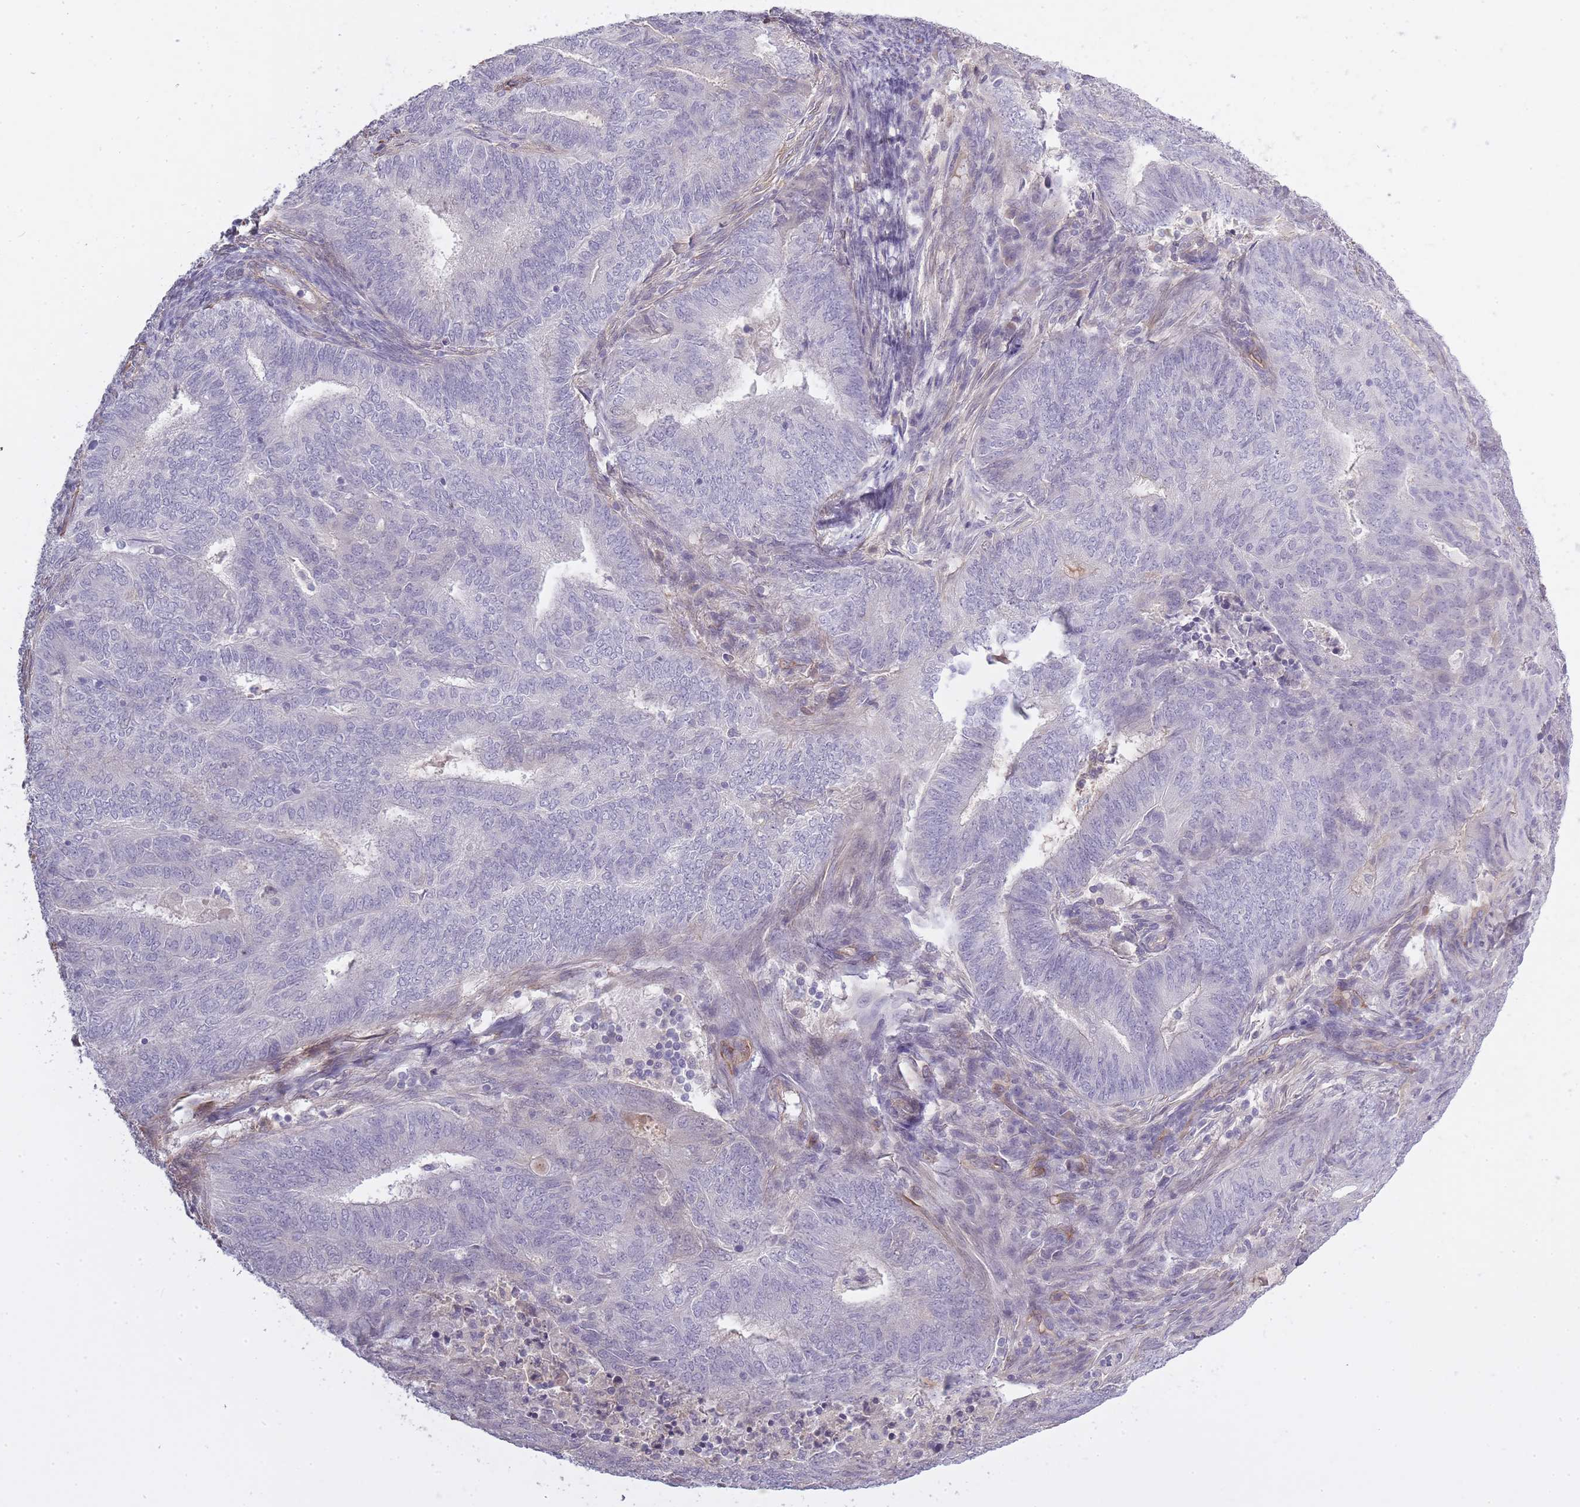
{"staining": {"intensity": "negative", "quantity": "none", "location": "none"}, "tissue": "endometrial cancer", "cell_type": "Tumor cells", "image_type": "cancer", "snomed": [{"axis": "morphology", "description": "Adenocarcinoma, NOS"}, {"axis": "topography", "description": "Endometrium"}], "caption": "A histopathology image of adenocarcinoma (endometrial) stained for a protein exhibits no brown staining in tumor cells.", "gene": "SLC8A2", "patient": {"sex": "female", "age": 62}}